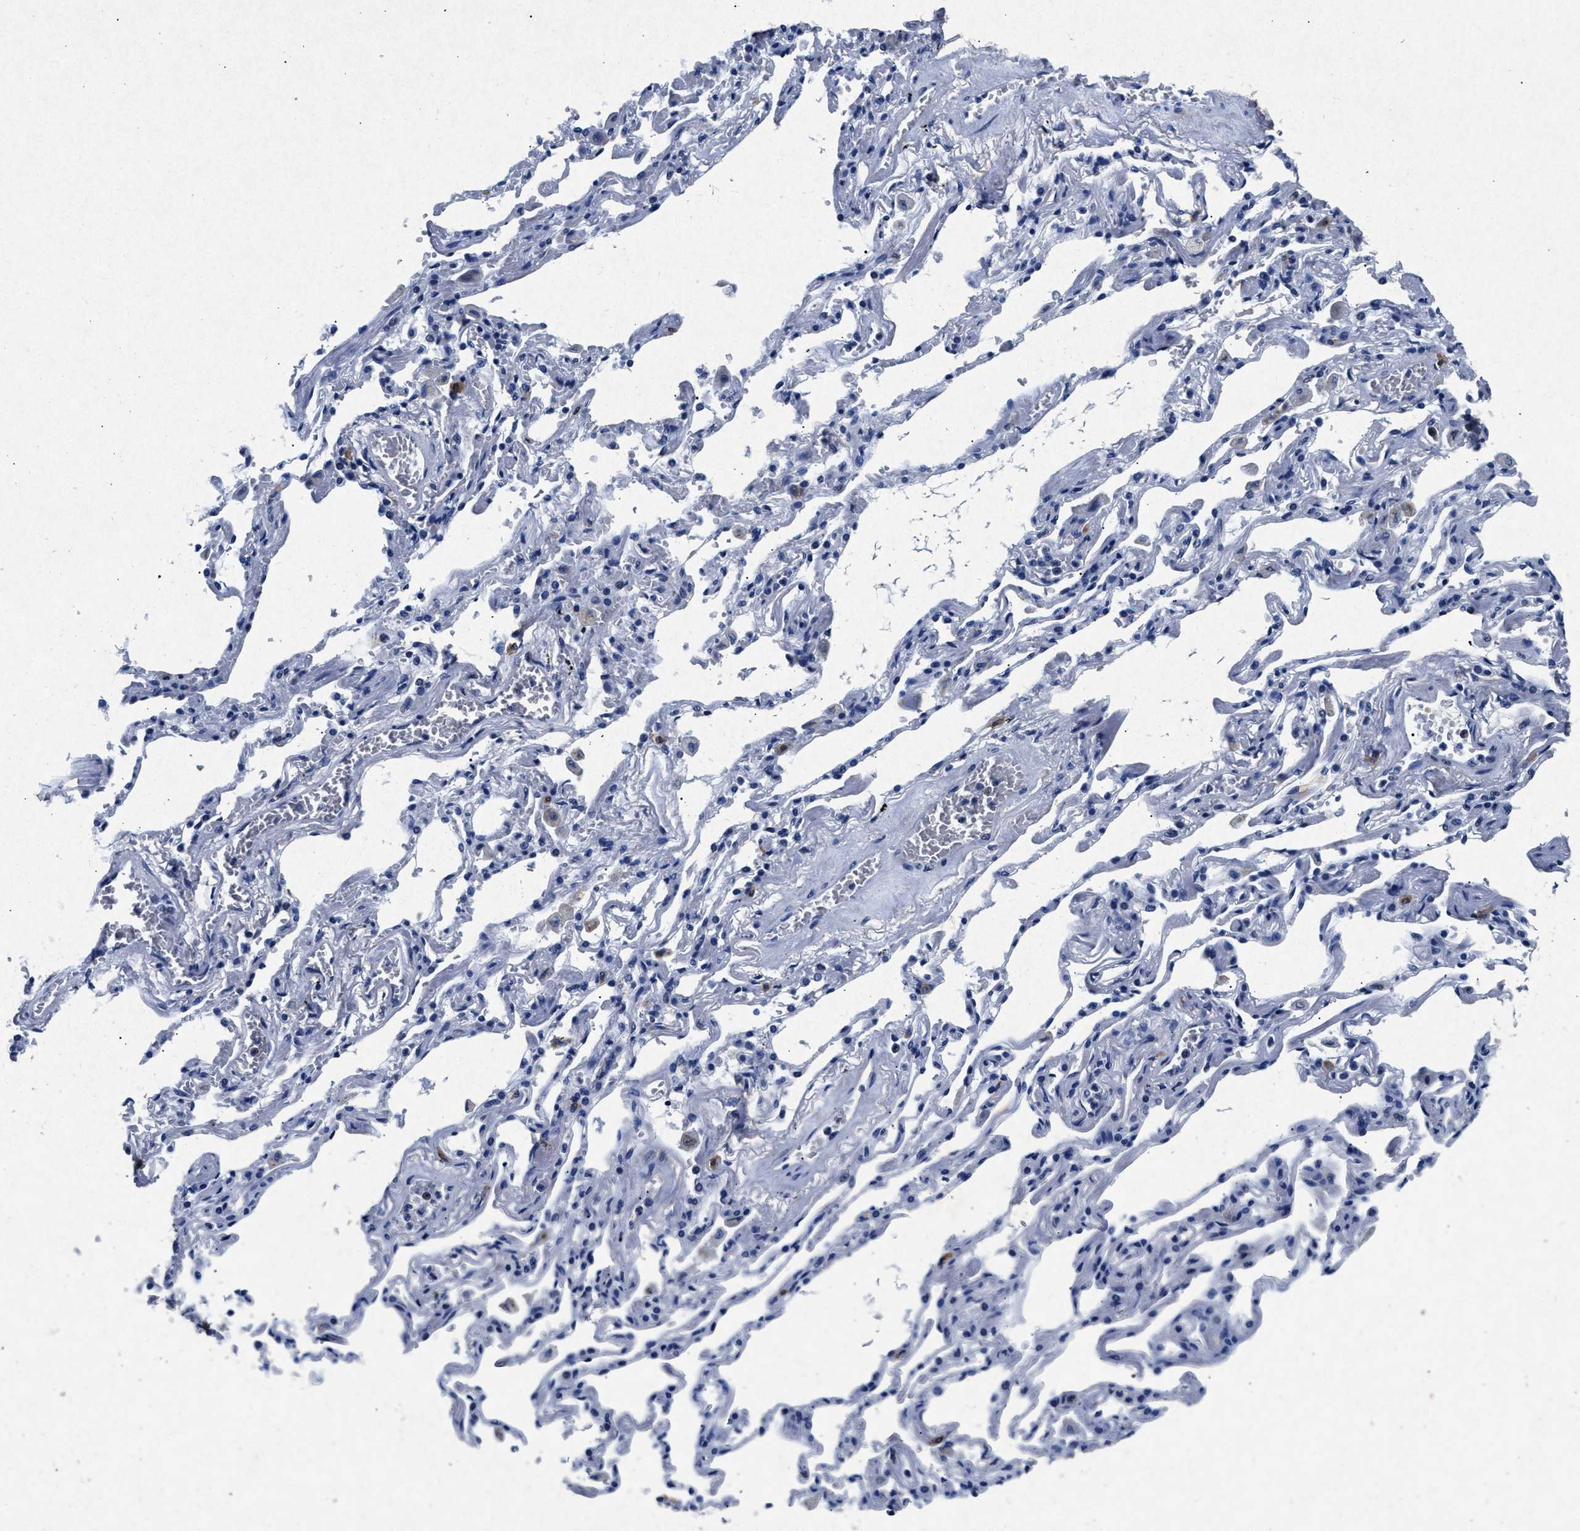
{"staining": {"intensity": "negative", "quantity": "none", "location": "none"}, "tissue": "adipose tissue", "cell_type": "Adipocytes", "image_type": "normal", "snomed": [{"axis": "morphology", "description": "Normal tissue, NOS"}, {"axis": "topography", "description": "Cartilage tissue"}, {"axis": "topography", "description": "Lung"}], "caption": "An image of human adipose tissue is negative for staining in adipocytes. The staining is performed using DAB brown chromogen with nuclei counter-stained in using hematoxylin.", "gene": "MAP6", "patient": {"sex": "female", "age": 77}}